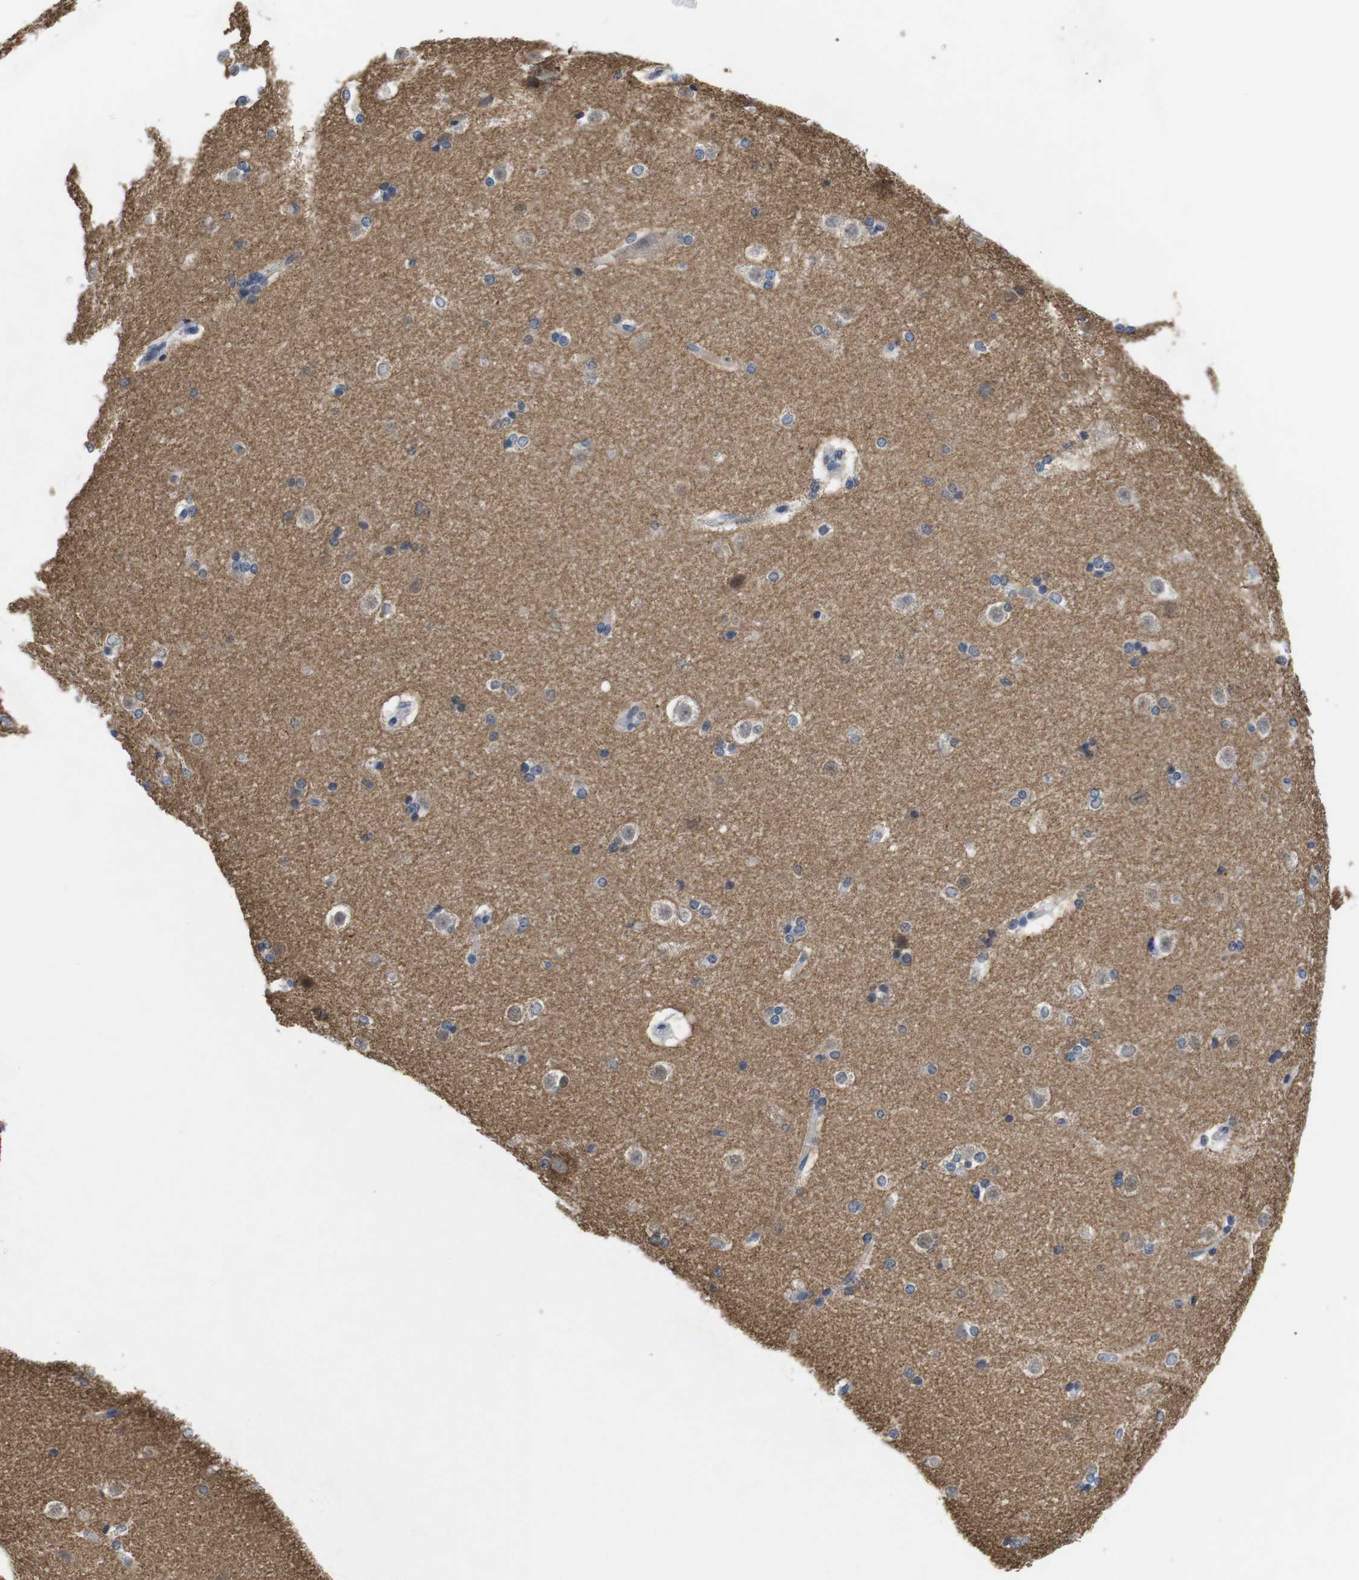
{"staining": {"intensity": "weak", "quantity": "<25%", "location": "cytoplasmic/membranous"}, "tissue": "caudate", "cell_type": "Glial cells", "image_type": "normal", "snomed": [{"axis": "morphology", "description": "Normal tissue, NOS"}, {"axis": "topography", "description": "Lateral ventricle wall"}], "caption": "DAB immunohistochemical staining of unremarkable caudate displays no significant expression in glial cells.", "gene": "MAP6", "patient": {"sex": "female", "age": 19}}